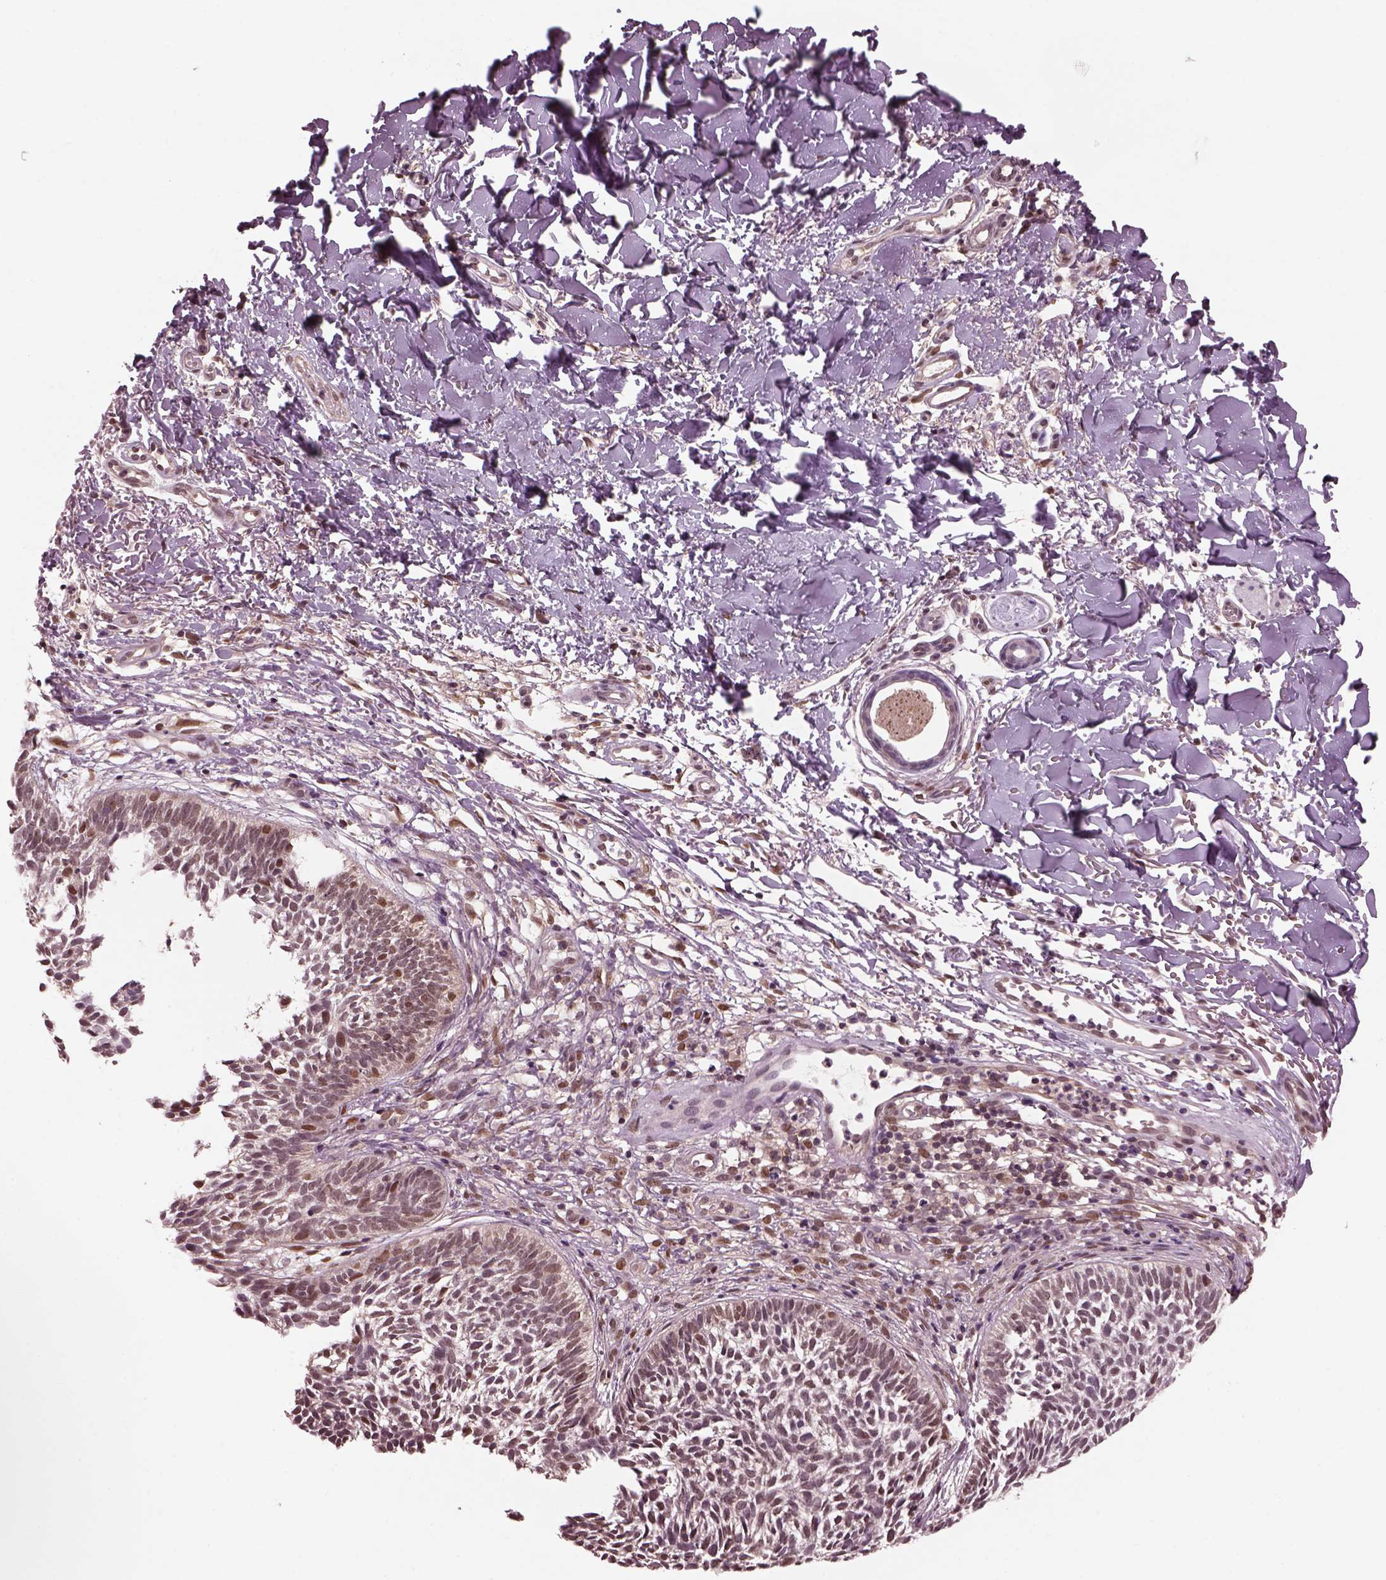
{"staining": {"intensity": "moderate", "quantity": "<25%", "location": "nuclear"}, "tissue": "skin cancer", "cell_type": "Tumor cells", "image_type": "cancer", "snomed": [{"axis": "morphology", "description": "Basal cell carcinoma"}, {"axis": "topography", "description": "Skin"}], "caption": "Immunohistochemistry photomicrograph of basal cell carcinoma (skin) stained for a protein (brown), which displays low levels of moderate nuclear expression in about <25% of tumor cells.", "gene": "SRI", "patient": {"sex": "male", "age": 78}}